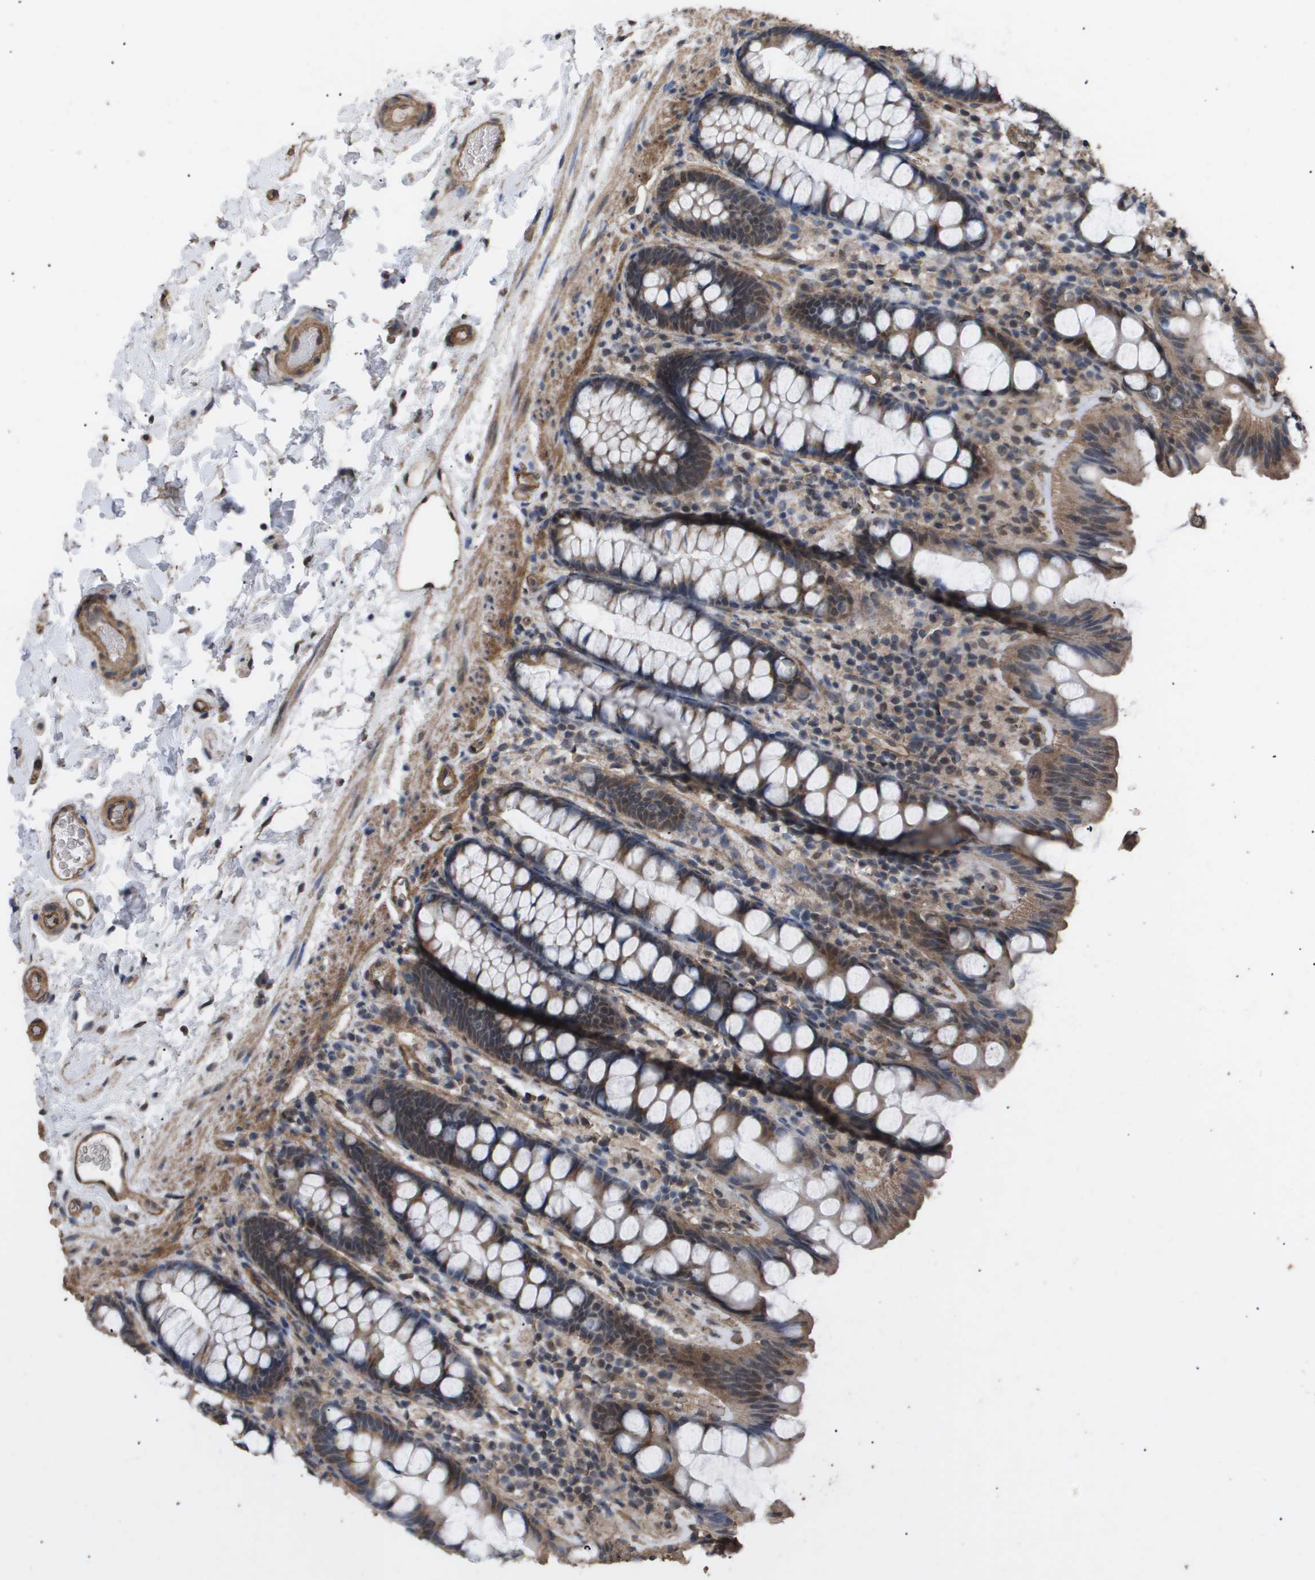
{"staining": {"intensity": "strong", "quantity": ">75%", "location": "cytoplasmic/membranous"}, "tissue": "colon", "cell_type": "Endothelial cells", "image_type": "normal", "snomed": [{"axis": "morphology", "description": "Normal tissue, NOS"}, {"axis": "topography", "description": "Colon"}], "caption": "Protein analysis of normal colon exhibits strong cytoplasmic/membranous positivity in approximately >75% of endothelial cells. Nuclei are stained in blue.", "gene": "CUL5", "patient": {"sex": "female", "age": 80}}